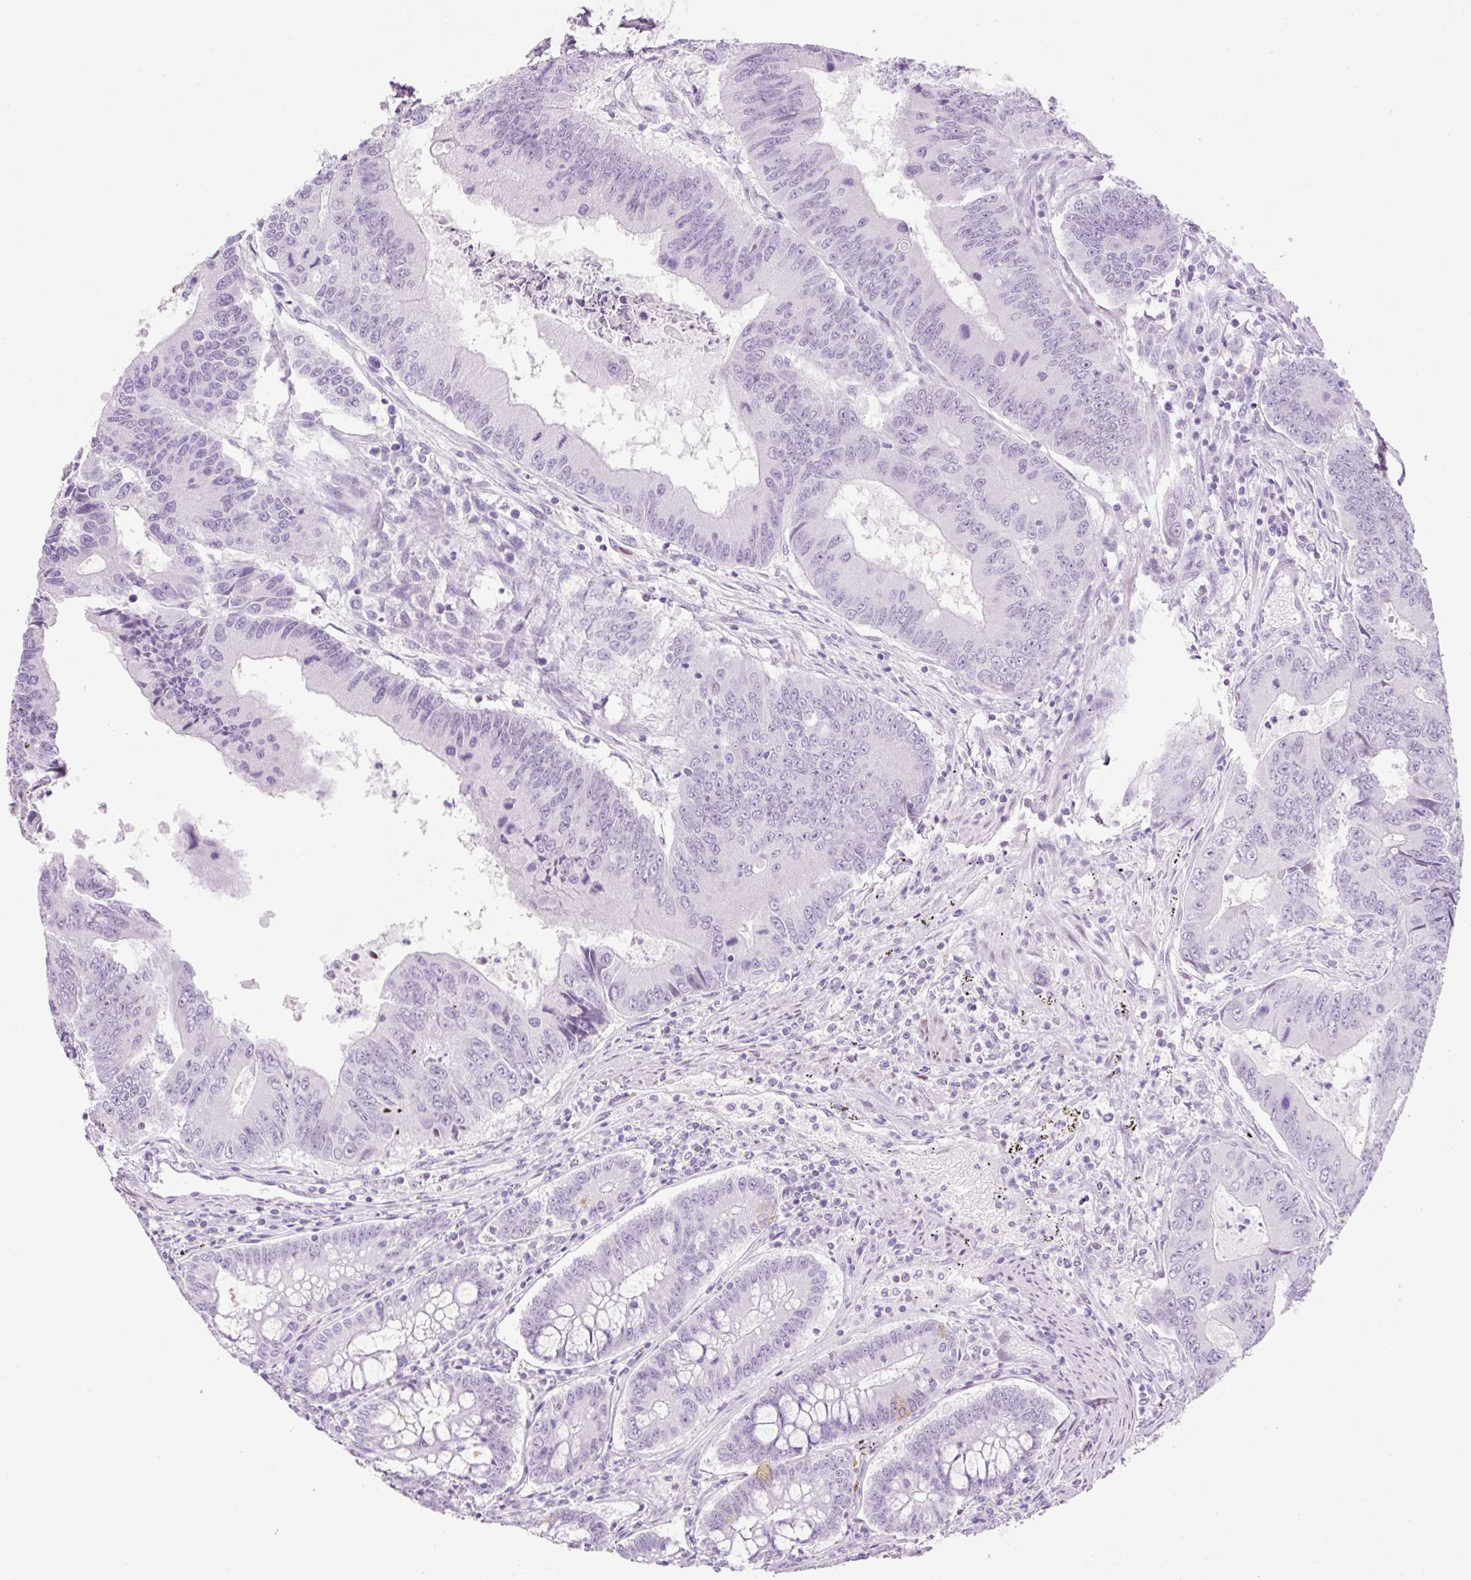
{"staining": {"intensity": "negative", "quantity": "none", "location": "none"}, "tissue": "colorectal cancer", "cell_type": "Tumor cells", "image_type": "cancer", "snomed": [{"axis": "morphology", "description": "Adenocarcinoma, NOS"}, {"axis": "topography", "description": "Colon"}], "caption": "Tumor cells show no significant protein staining in adenocarcinoma (colorectal).", "gene": "SP140L", "patient": {"sex": "male", "age": 53}}